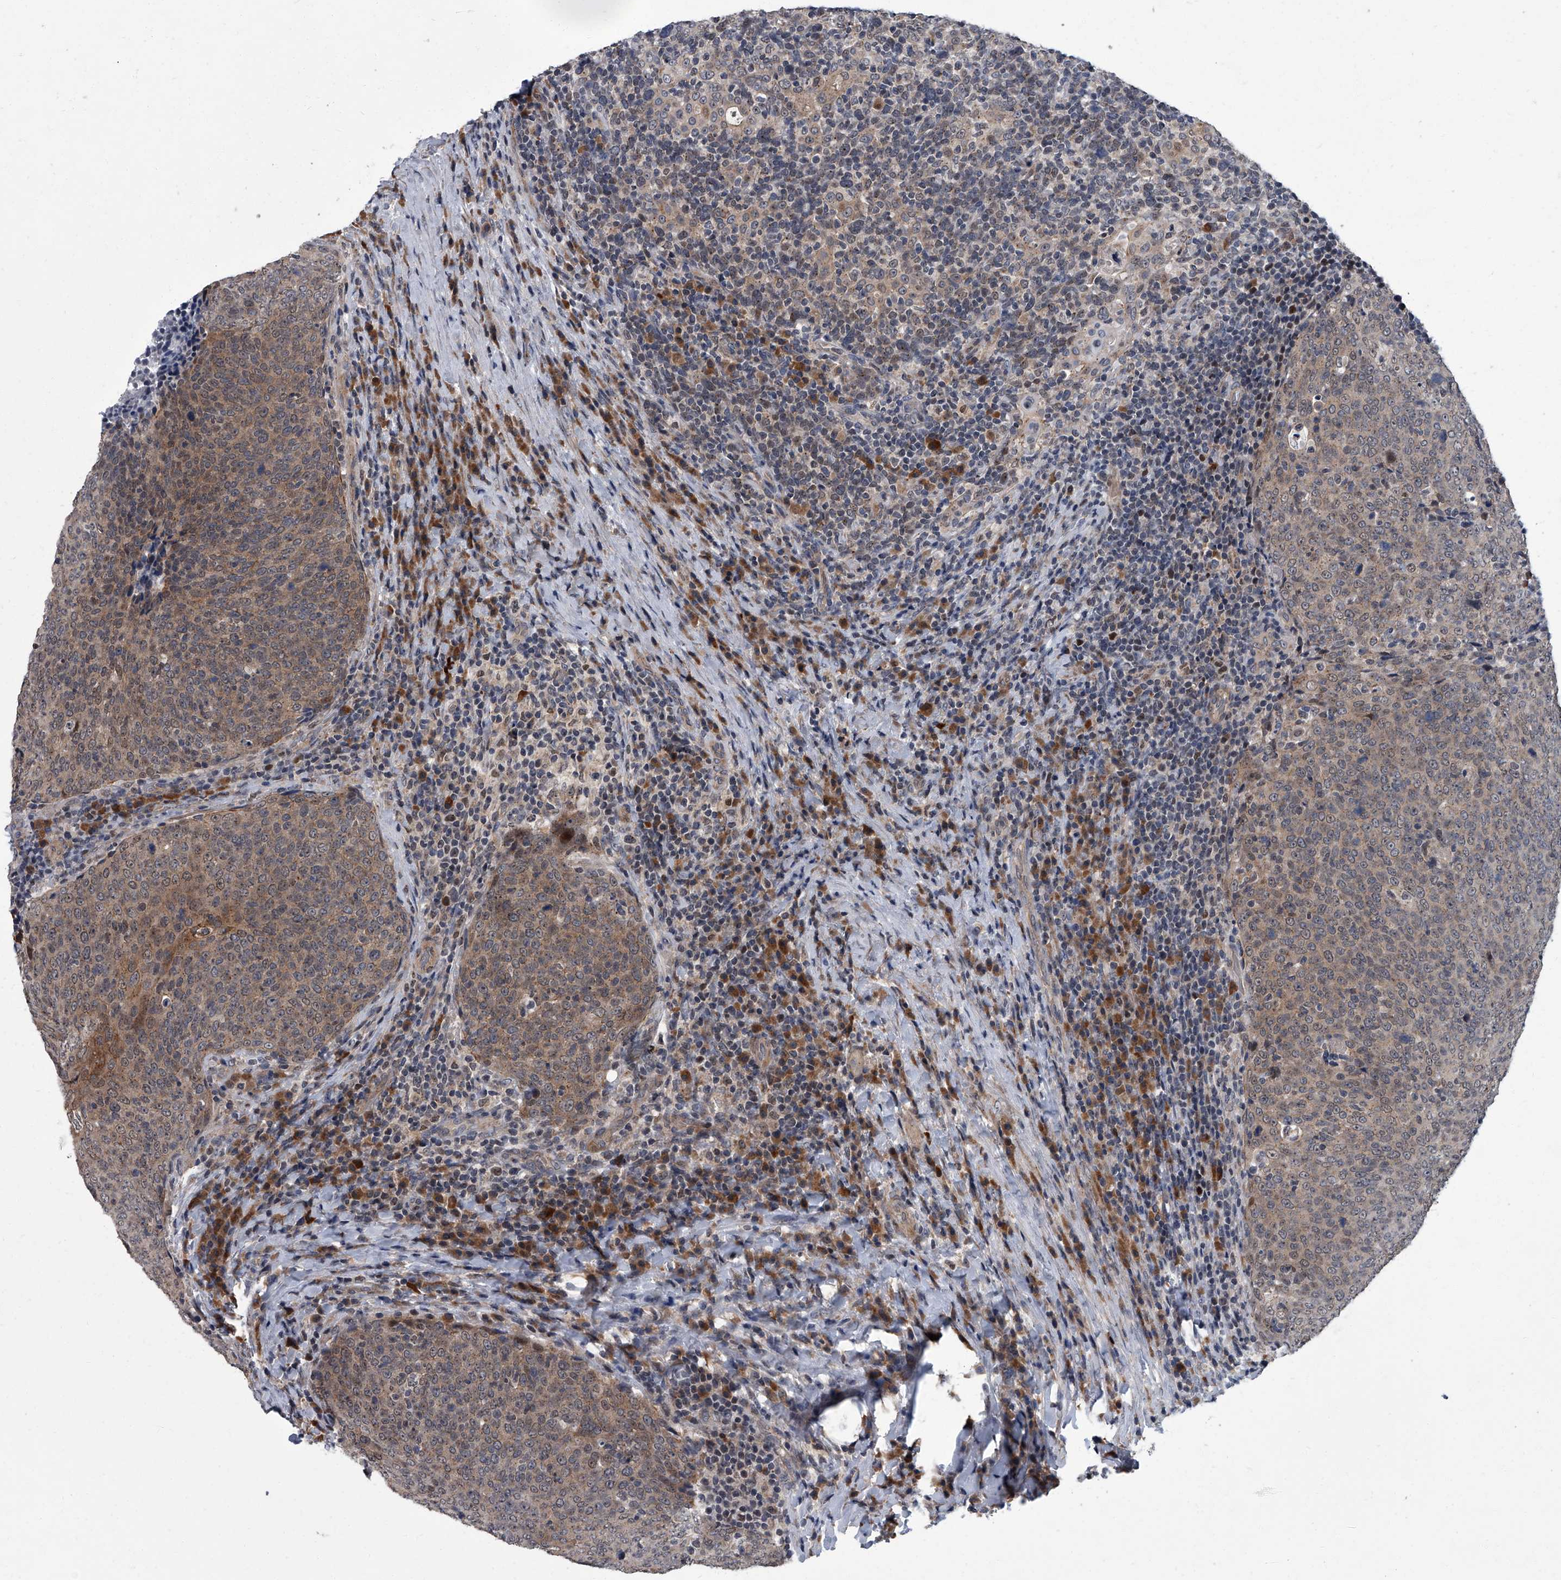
{"staining": {"intensity": "moderate", "quantity": ">75%", "location": "cytoplasmic/membranous"}, "tissue": "head and neck cancer", "cell_type": "Tumor cells", "image_type": "cancer", "snomed": [{"axis": "morphology", "description": "Squamous cell carcinoma, NOS"}, {"axis": "morphology", "description": "Squamous cell carcinoma, metastatic, NOS"}, {"axis": "topography", "description": "Lymph node"}, {"axis": "topography", "description": "Head-Neck"}], "caption": "This is a photomicrograph of immunohistochemistry (IHC) staining of head and neck cancer, which shows moderate staining in the cytoplasmic/membranous of tumor cells.", "gene": "ZNF274", "patient": {"sex": "male", "age": 62}}